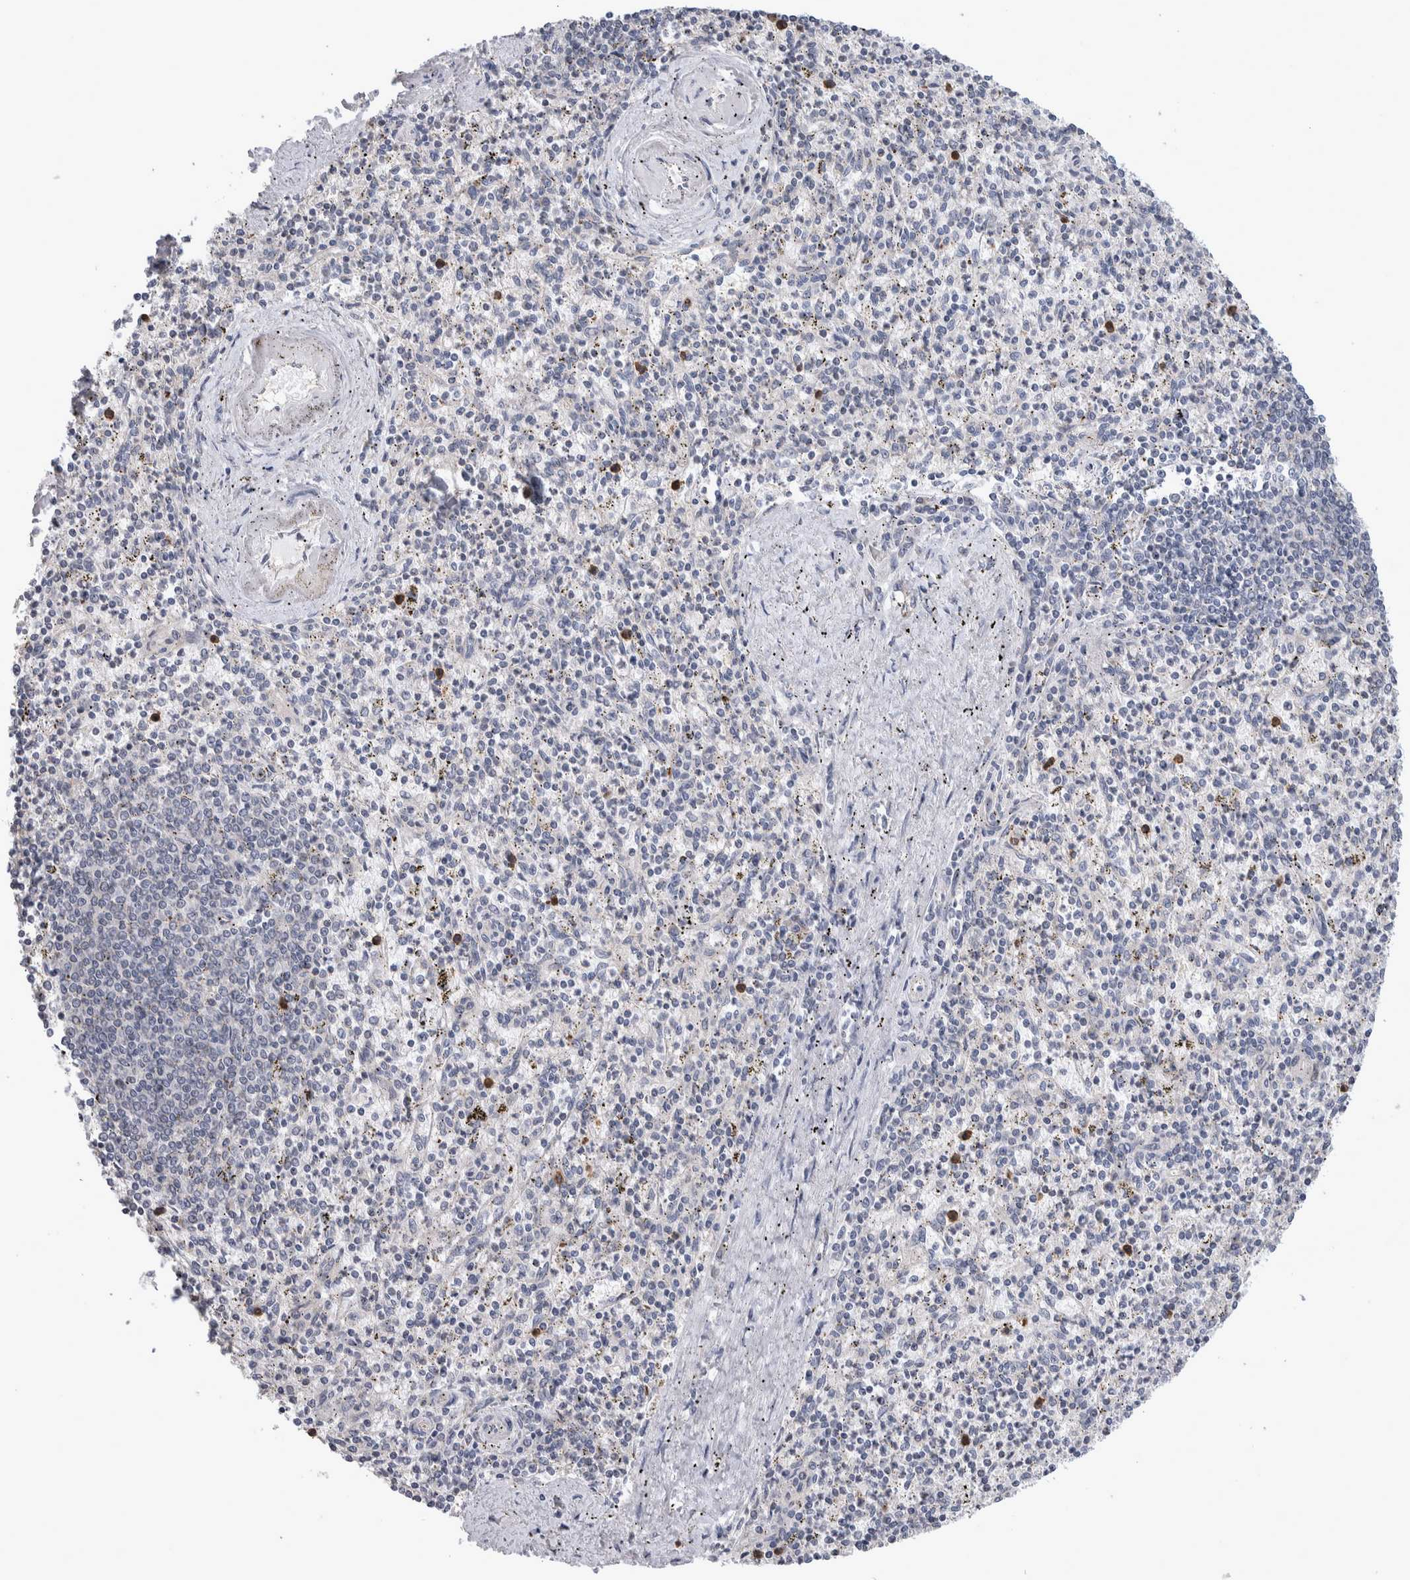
{"staining": {"intensity": "negative", "quantity": "none", "location": "none"}, "tissue": "spleen", "cell_type": "Cells in red pulp", "image_type": "normal", "snomed": [{"axis": "morphology", "description": "Normal tissue, NOS"}, {"axis": "topography", "description": "Spleen"}], "caption": "Immunohistochemical staining of unremarkable spleen reveals no significant positivity in cells in red pulp. (Brightfield microscopy of DAB immunohistochemistry at high magnification).", "gene": "IBTK", "patient": {"sex": "male", "age": 72}}